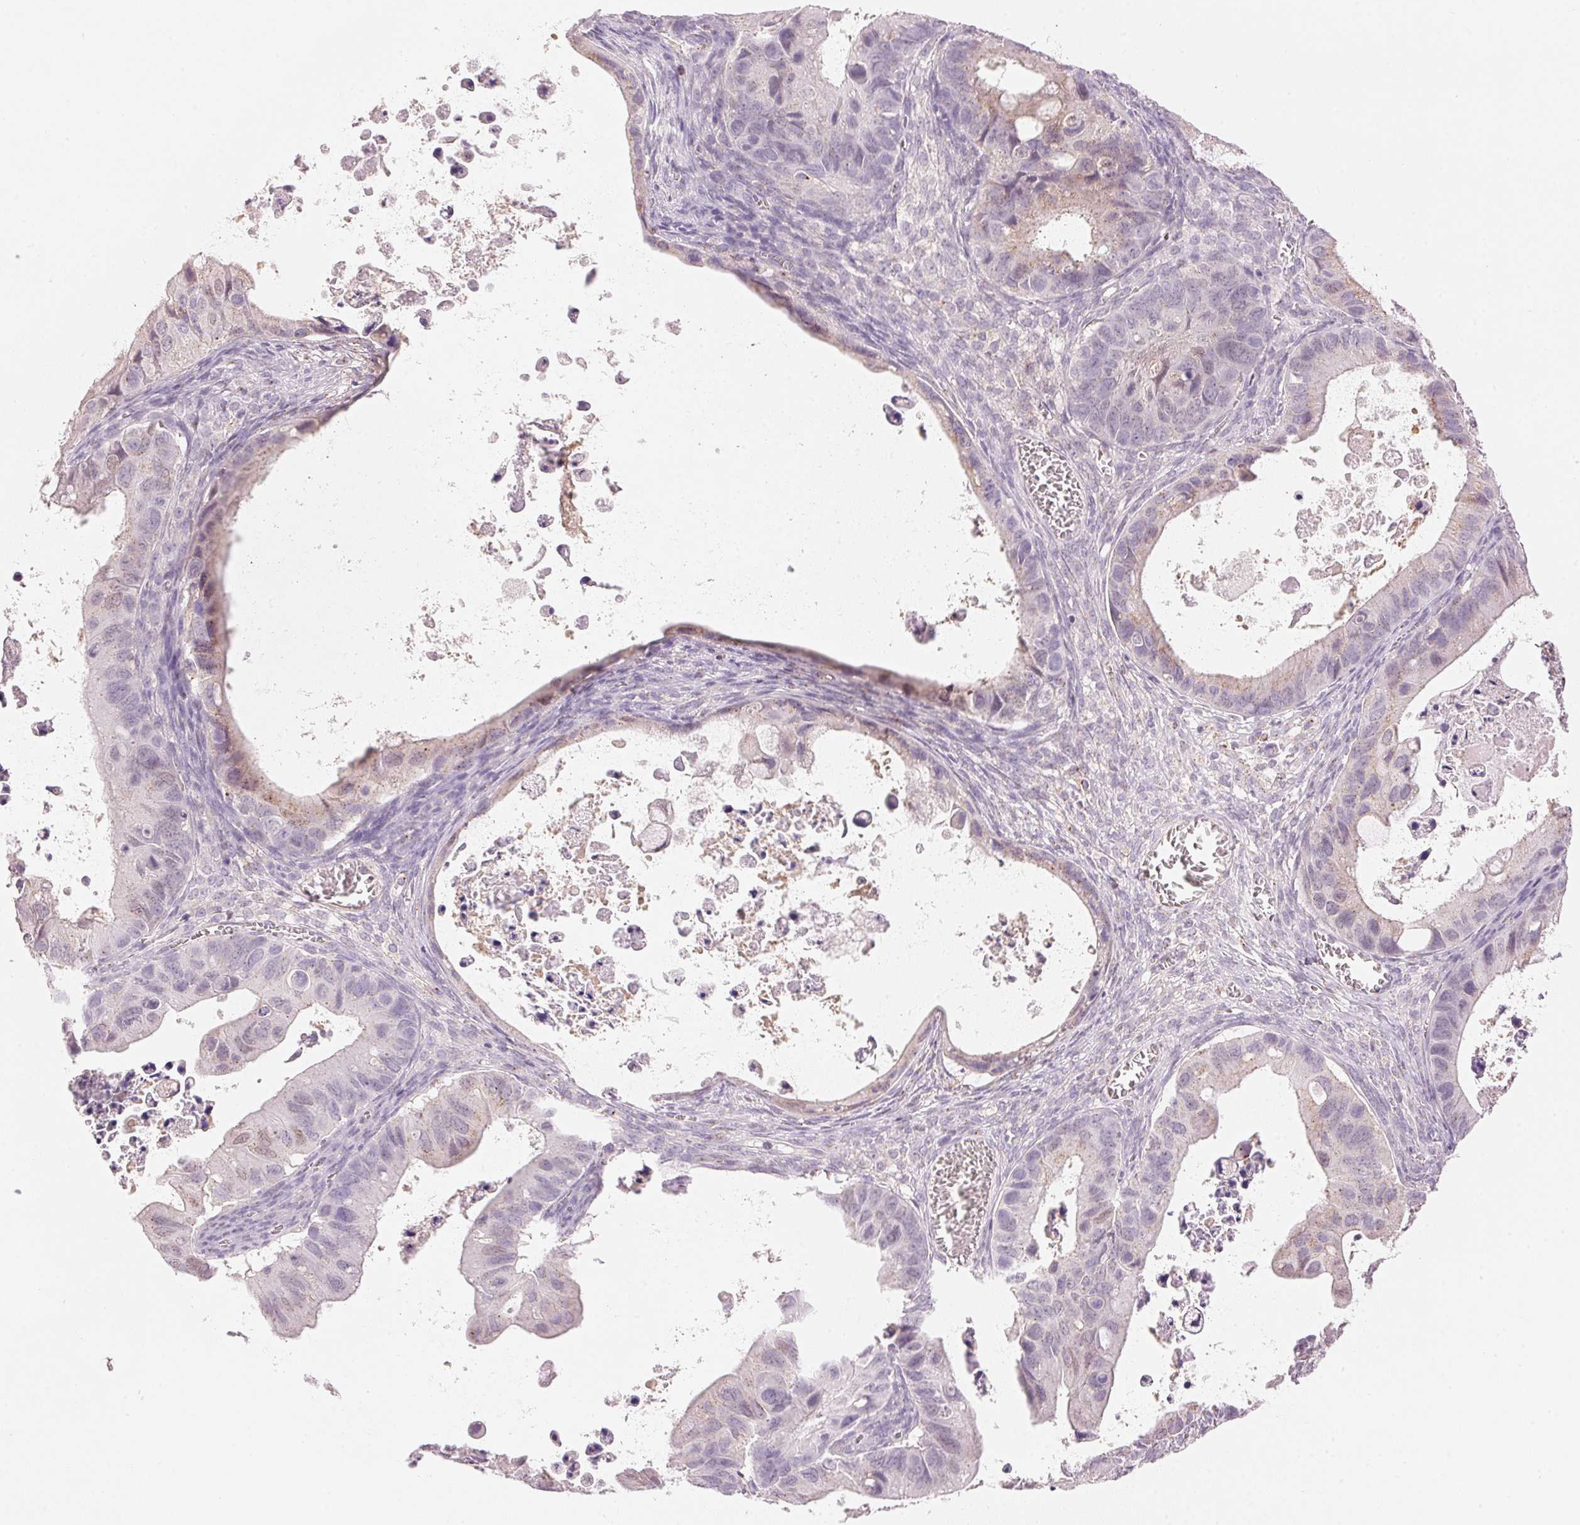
{"staining": {"intensity": "weak", "quantity": "<25%", "location": "cytoplasmic/membranous"}, "tissue": "ovarian cancer", "cell_type": "Tumor cells", "image_type": "cancer", "snomed": [{"axis": "morphology", "description": "Cystadenocarcinoma, mucinous, NOS"}, {"axis": "topography", "description": "Ovary"}], "caption": "Mucinous cystadenocarcinoma (ovarian) was stained to show a protein in brown. There is no significant positivity in tumor cells.", "gene": "HOXB13", "patient": {"sex": "female", "age": 64}}